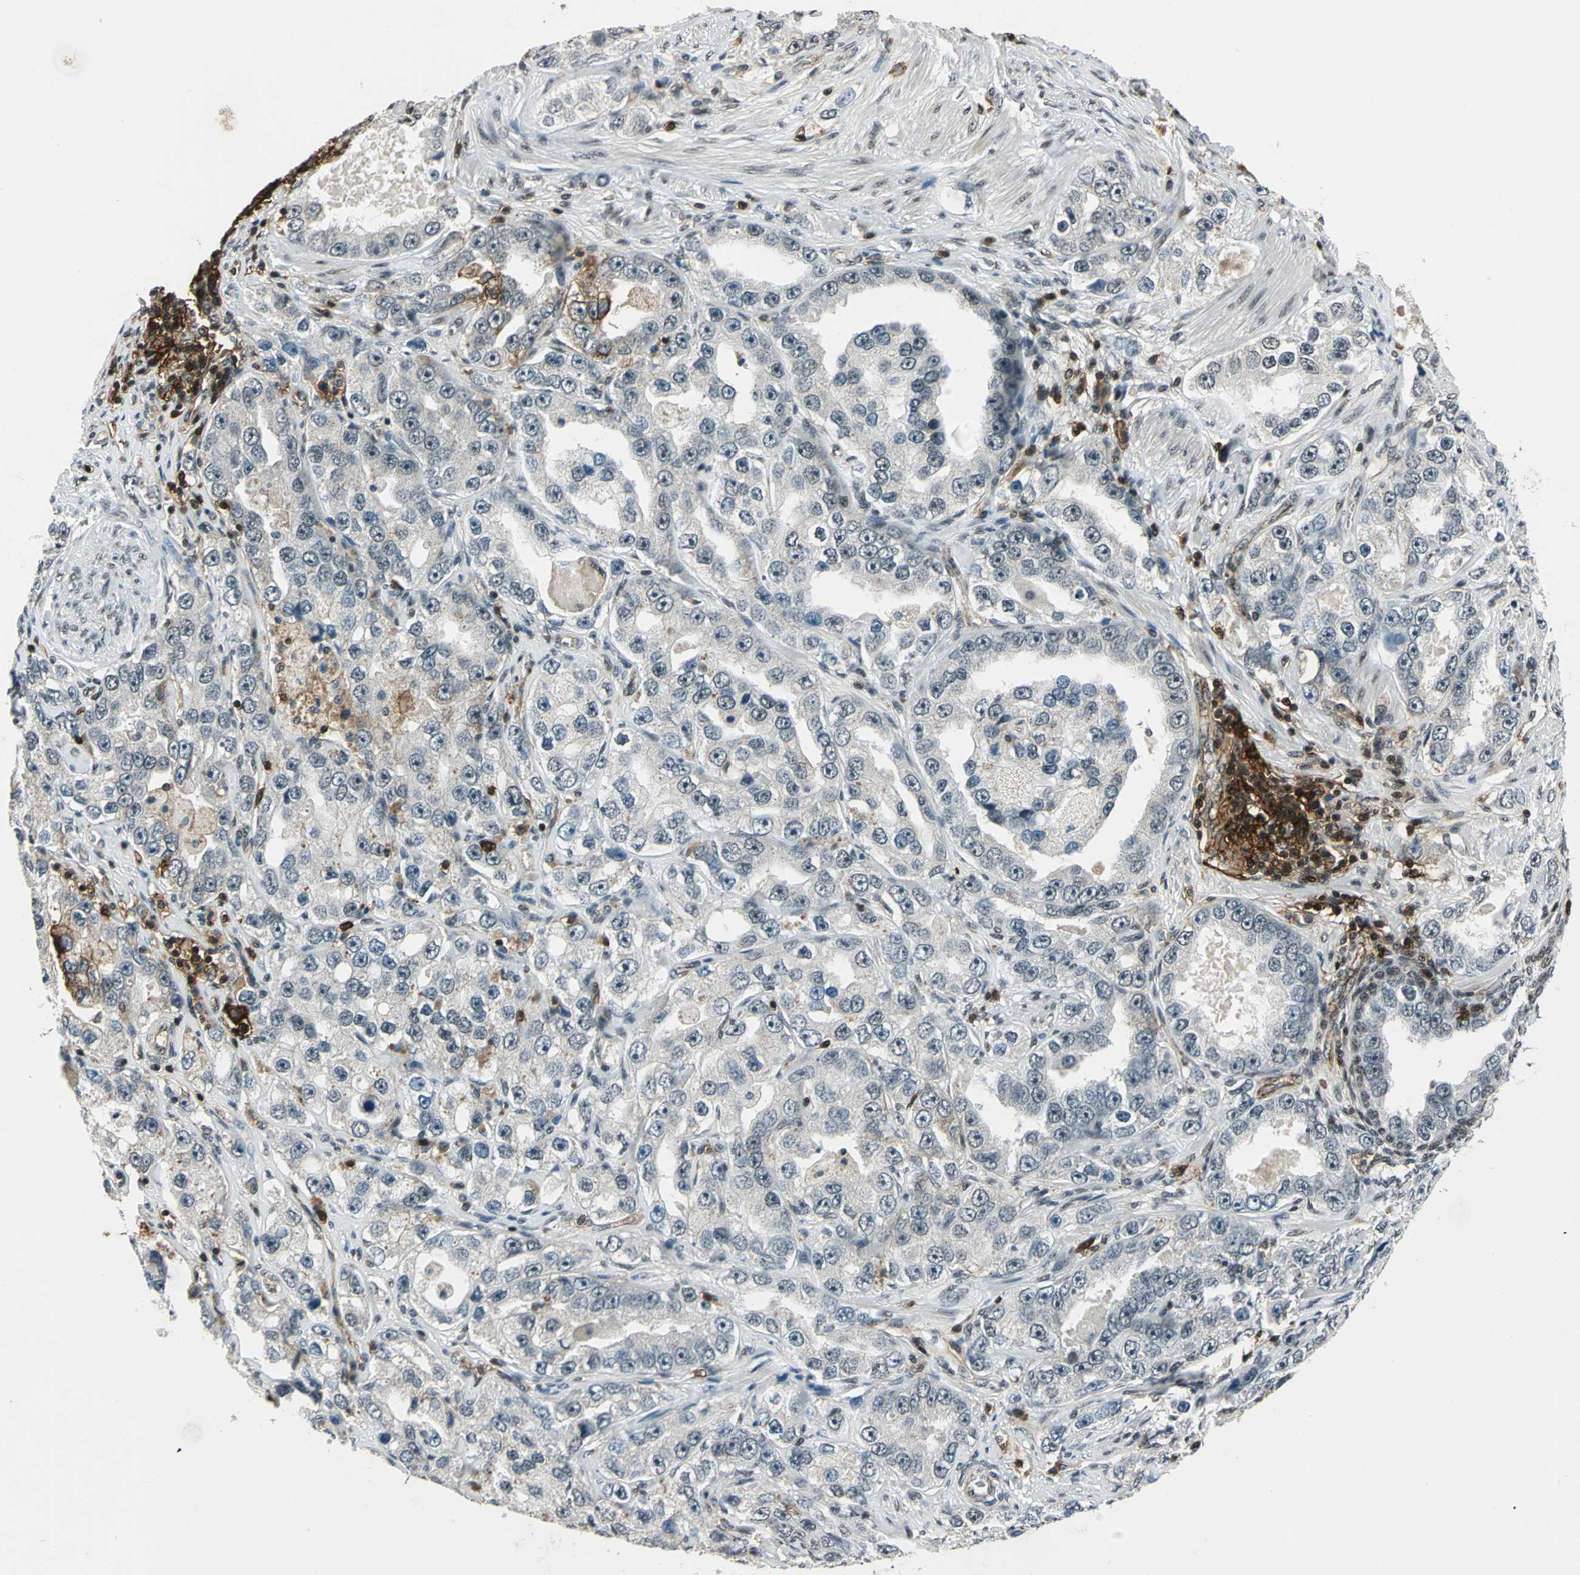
{"staining": {"intensity": "moderate", "quantity": "<25%", "location": "cytoplasmic/membranous"}, "tissue": "prostate cancer", "cell_type": "Tumor cells", "image_type": "cancer", "snomed": [{"axis": "morphology", "description": "Adenocarcinoma, High grade"}, {"axis": "topography", "description": "Prostate"}], "caption": "The immunohistochemical stain shows moderate cytoplasmic/membranous staining in tumor cells of prostate cancer tissue.", "gene": "NR2C2", "patient": {"sex": "male", "age": 63}}